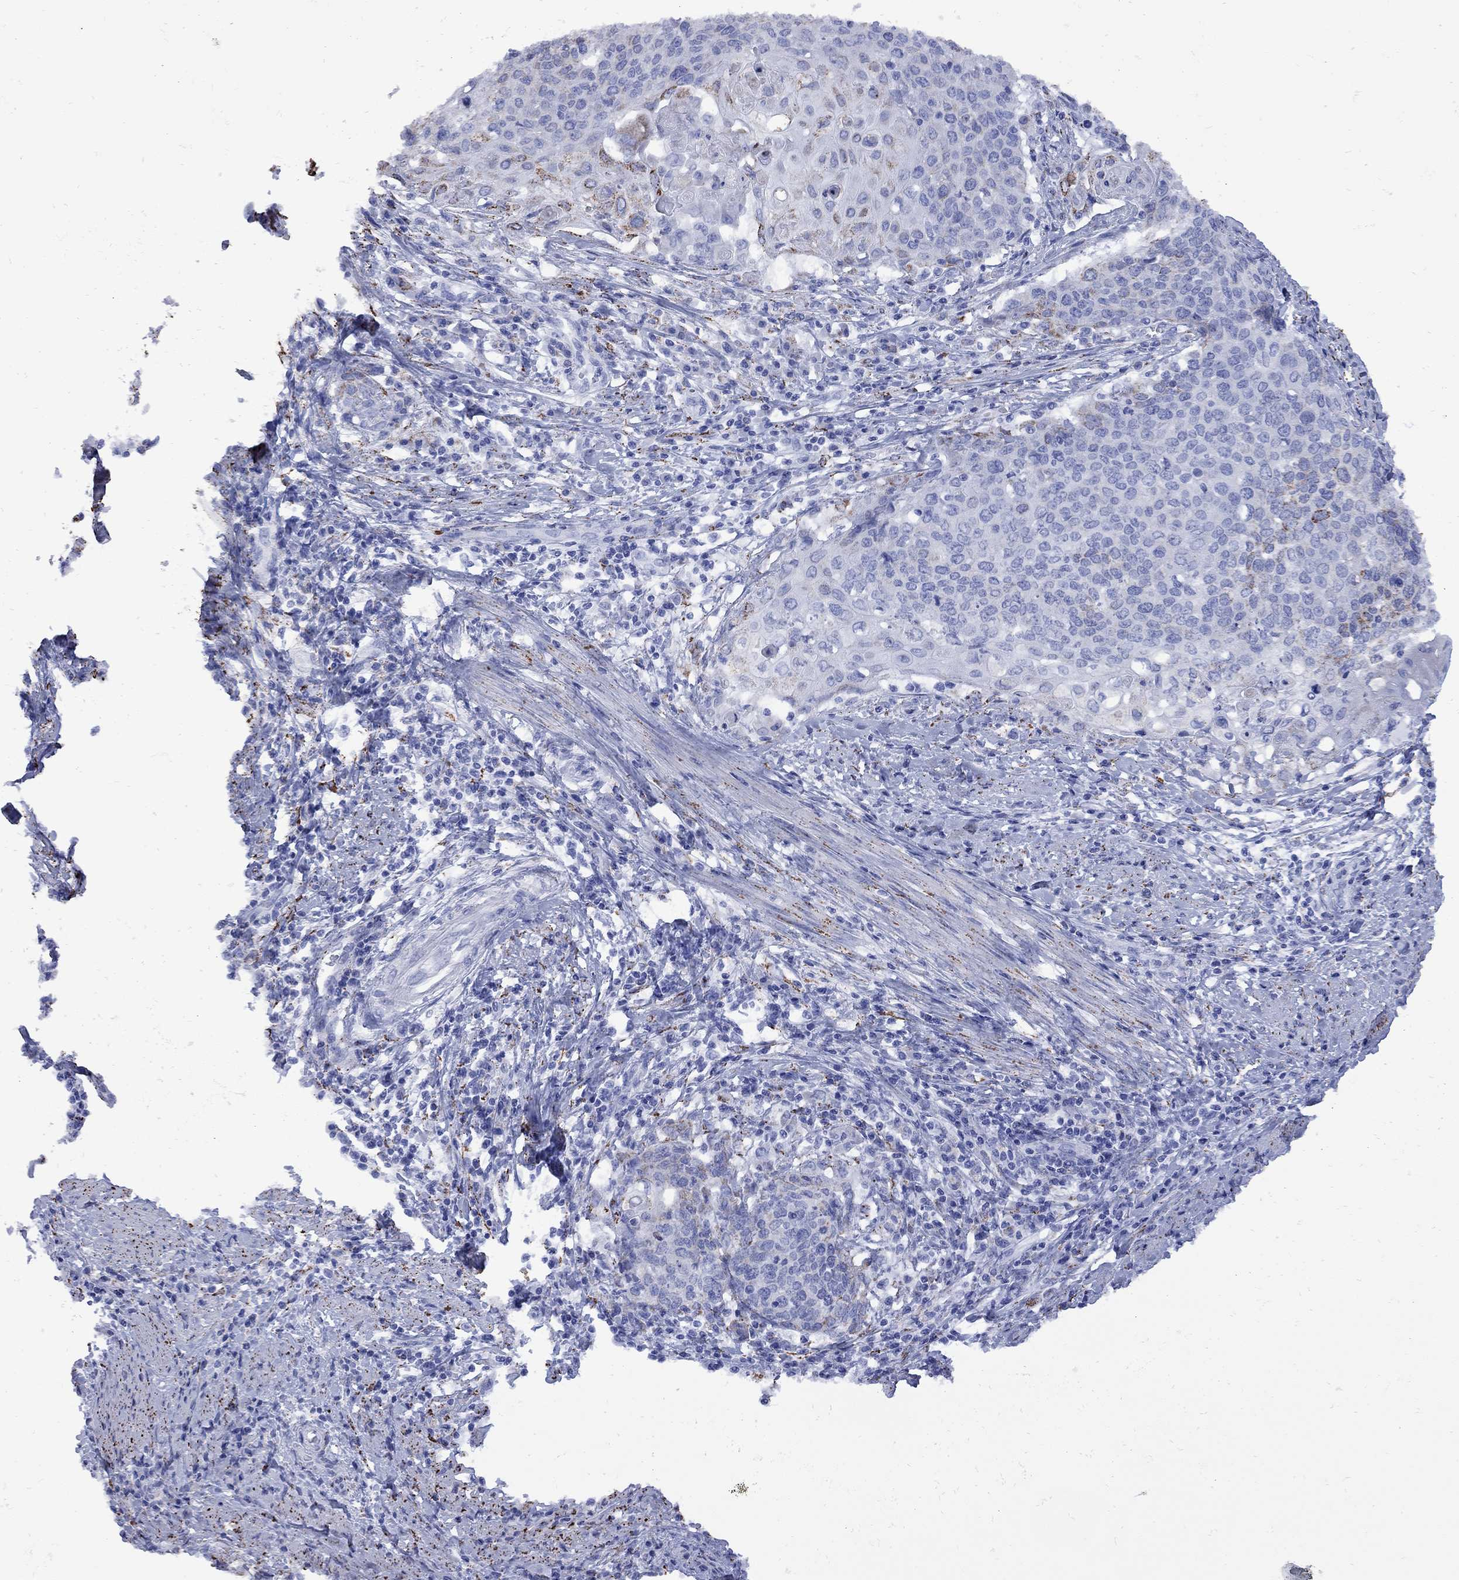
{"staining": {"intensity": "moderate", "quantity": "<25%", "location": "cytoplasmic/membranous"}, "tissue": "cervical cancer", "cell_type": "Tumor cells", "image_type": "cancer", "snomed": [{"axis": "morphology", "description": "Squamous cell carcinoma, NOS"}, {"axis": "topography", "description": "Cervix"}], "caption": "There is low levels of moderate cytoplasmic/membranous positivity in tumor cells of cervical cancer, as demonstrated by immunohistochemical staining (brown color).", "gene": "SESTD1", "patient": {"sex": "female", "age": 39}}